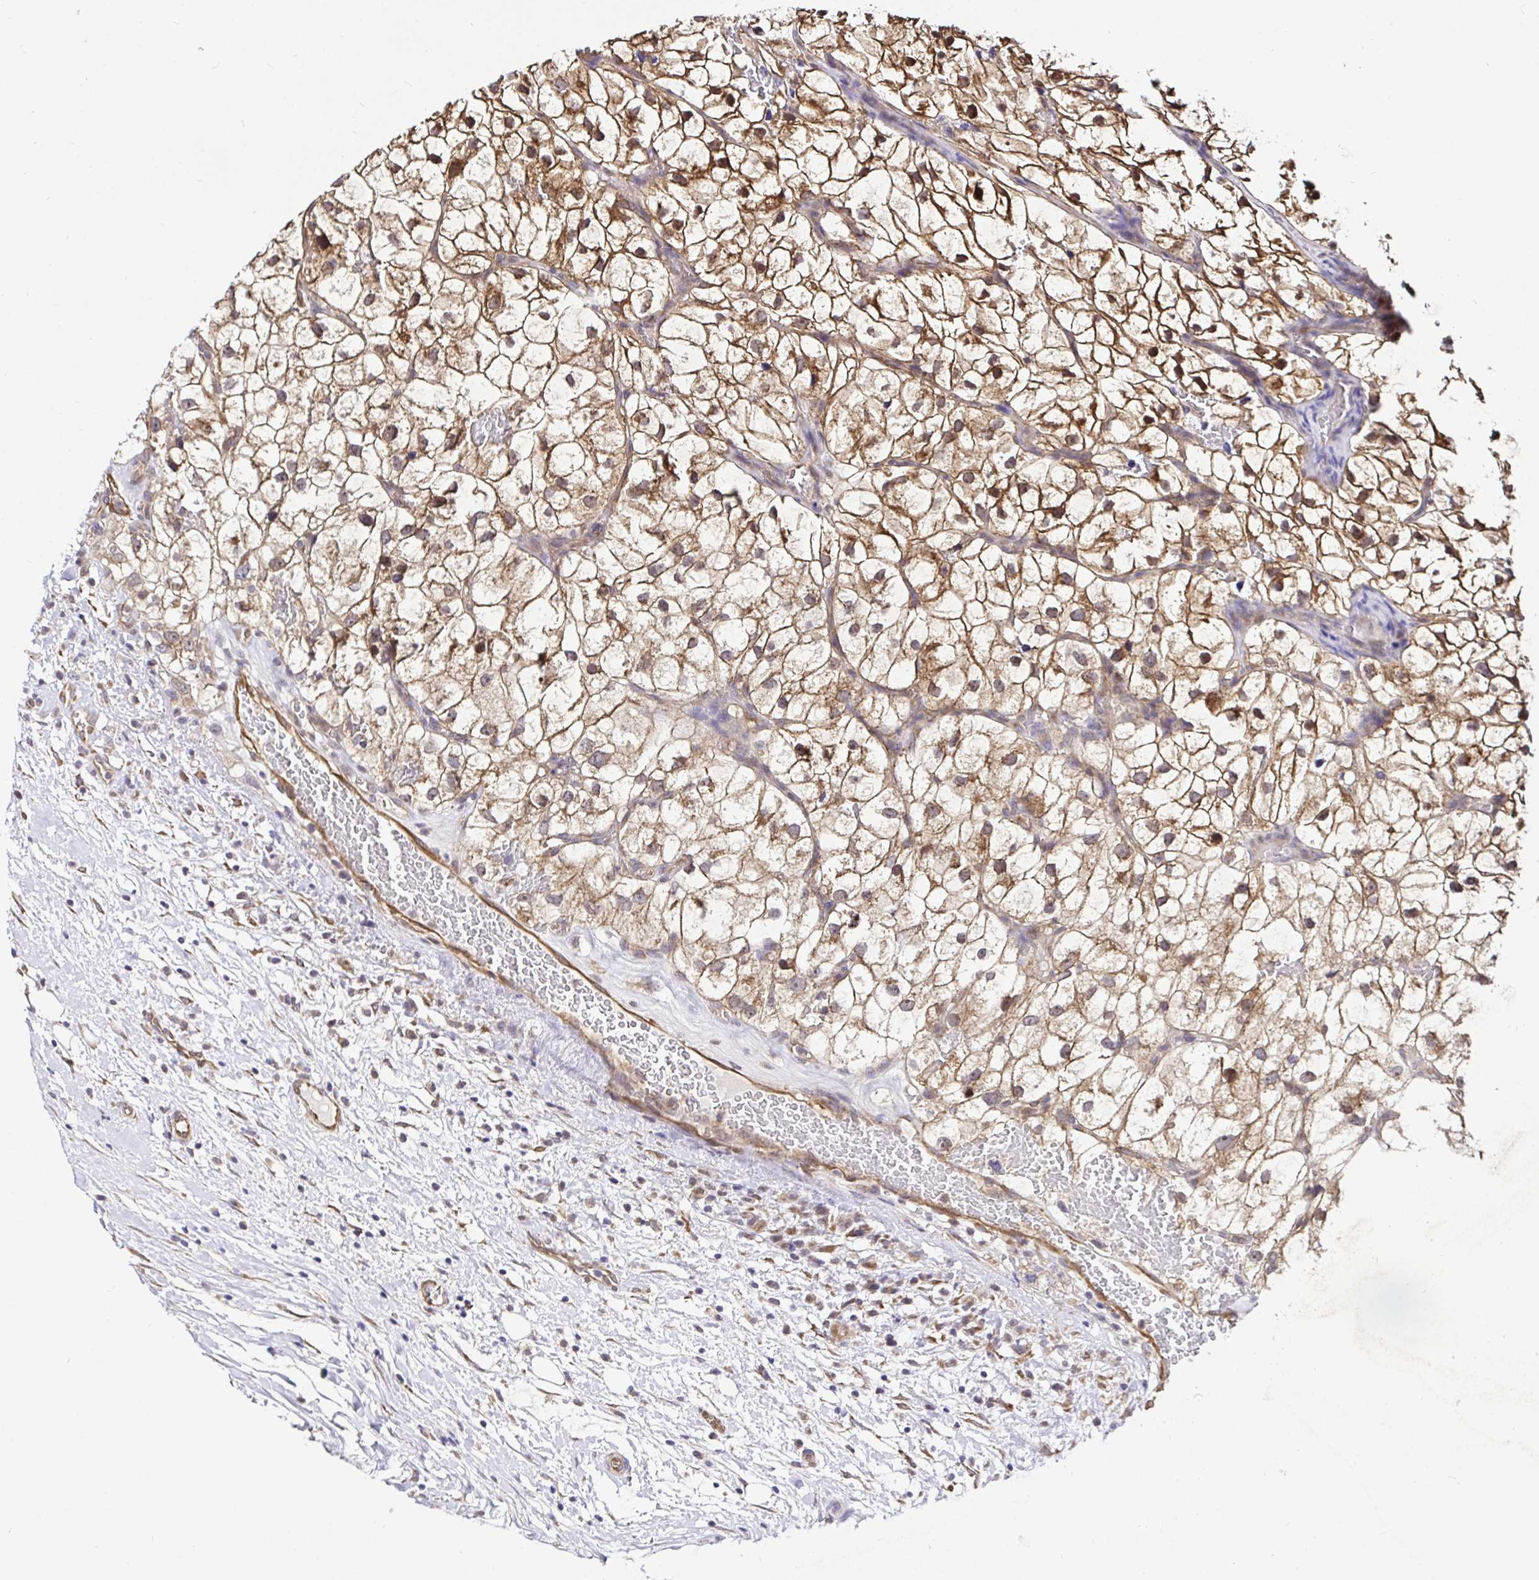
{"staining": {"intensity": "moderate", "quantity": ">75%", "location": "cytoplasmic/membranous"}, "tissue": "renal cancer", "cell_type": "Tumor cells", "image_type": "cancer", "snomed": [{"axis": "morphology", "description": "Adenocarcinoma, NOS"}, {"axis": "topography", "description": "Kidney"}], "caption": "Protein staining demonstrates moderate cytoplasmic/membranous expression in approximately >75% of tumor cells in adenocarcinoma (renal).", "gene": "CCDC122", "patient": {"sex": "male", "age": 59}}